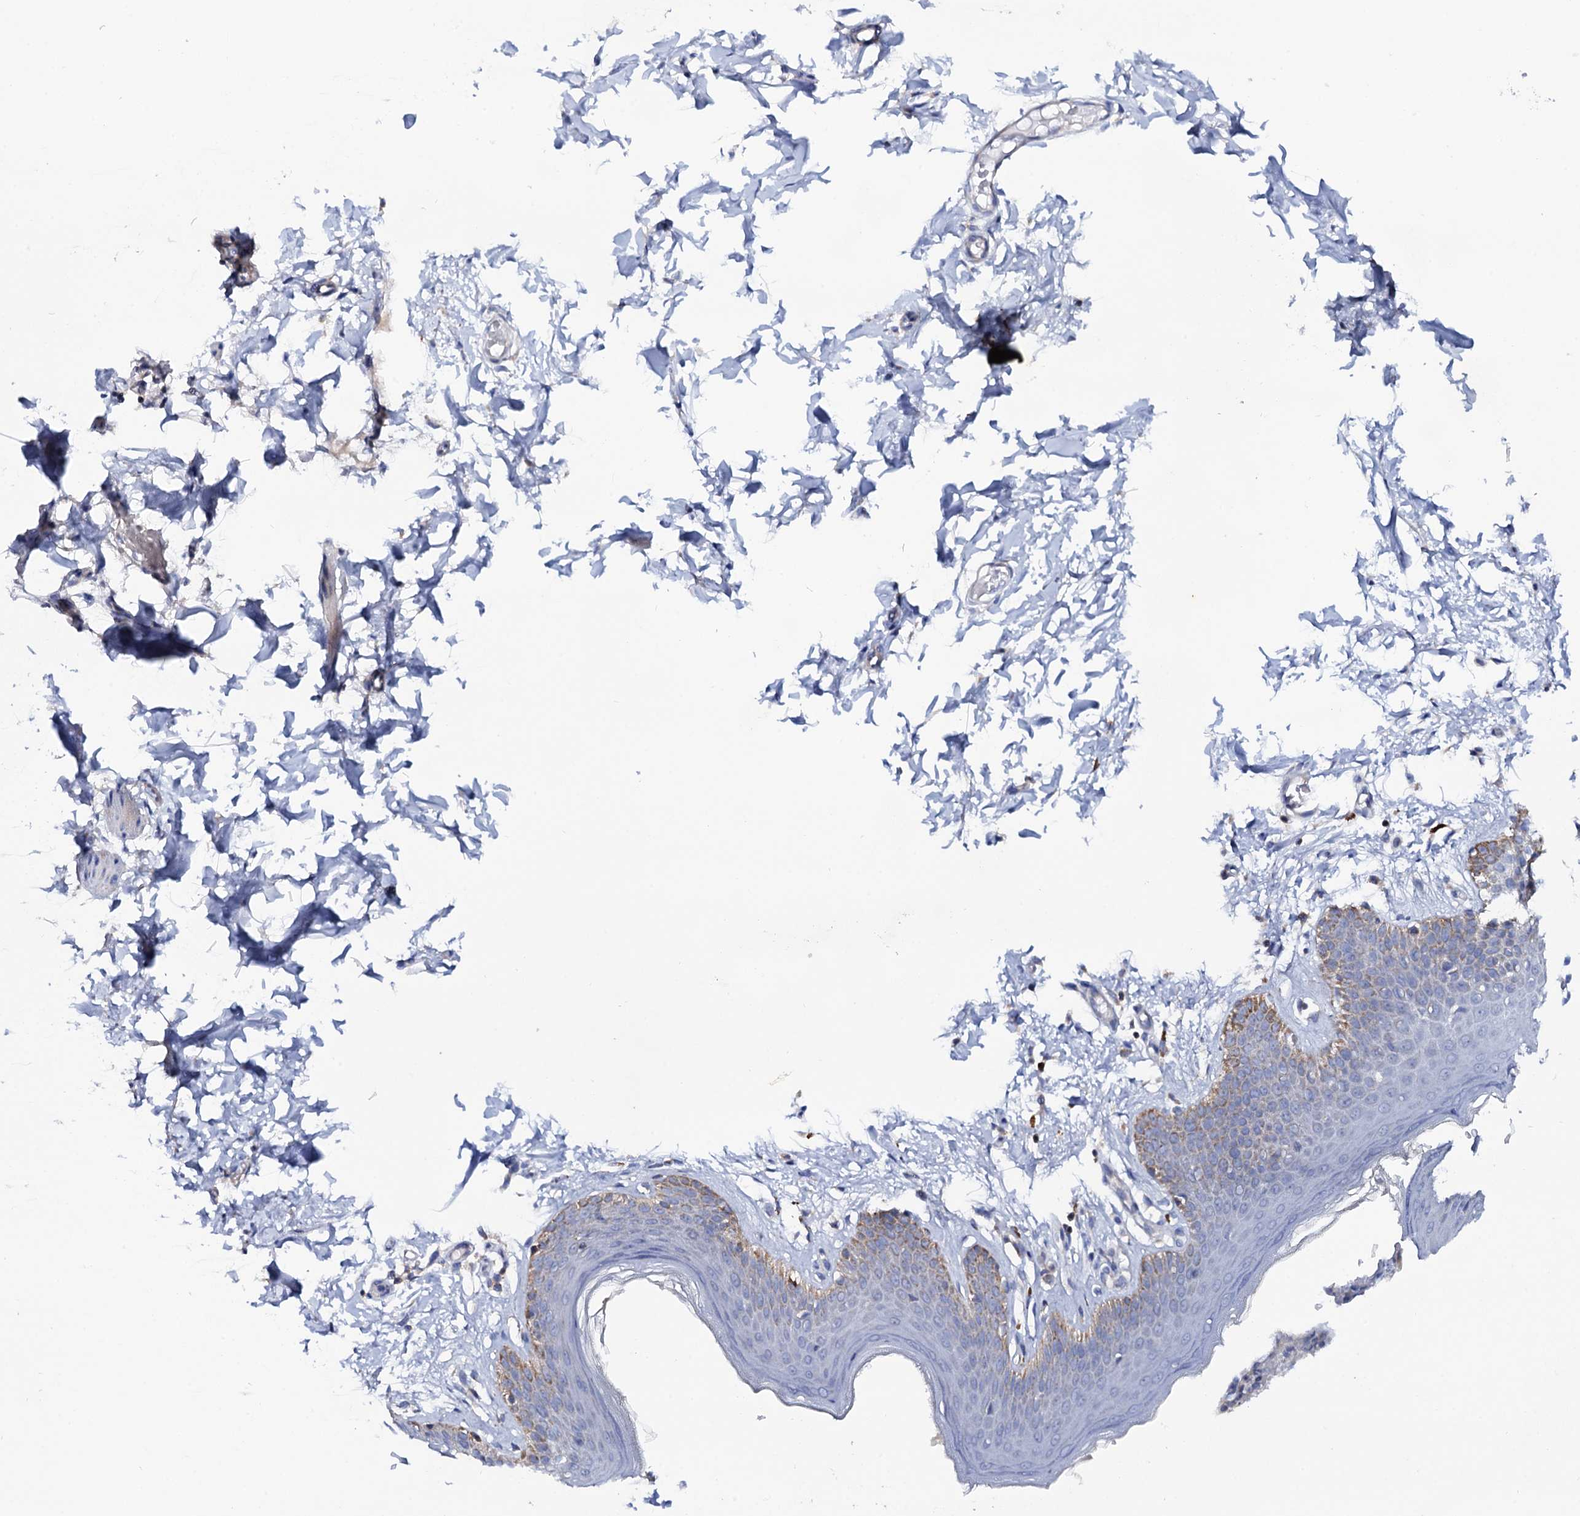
{"staining": {"intensity": "moderate", "quantity": "<25%", "location": "cytoplasmic/membranous"}, "tissue": "skin", "cell_type": "Epidermal cells", "image_type": "normal", "snomed": [{"axis": "morphology", "description": "Normal tissue, NOS"}, {"axis": "topography", "description": "Vulva"}], "caption": "Immunohistochemistry (IHC) of unremarkable human skin exhibits low levels of moderate cytoplasmic/membranous expression in approximately <25% of epidermal cells.", "gene": "MRPL48", "patient": {"sex": "female", "age": 66}}